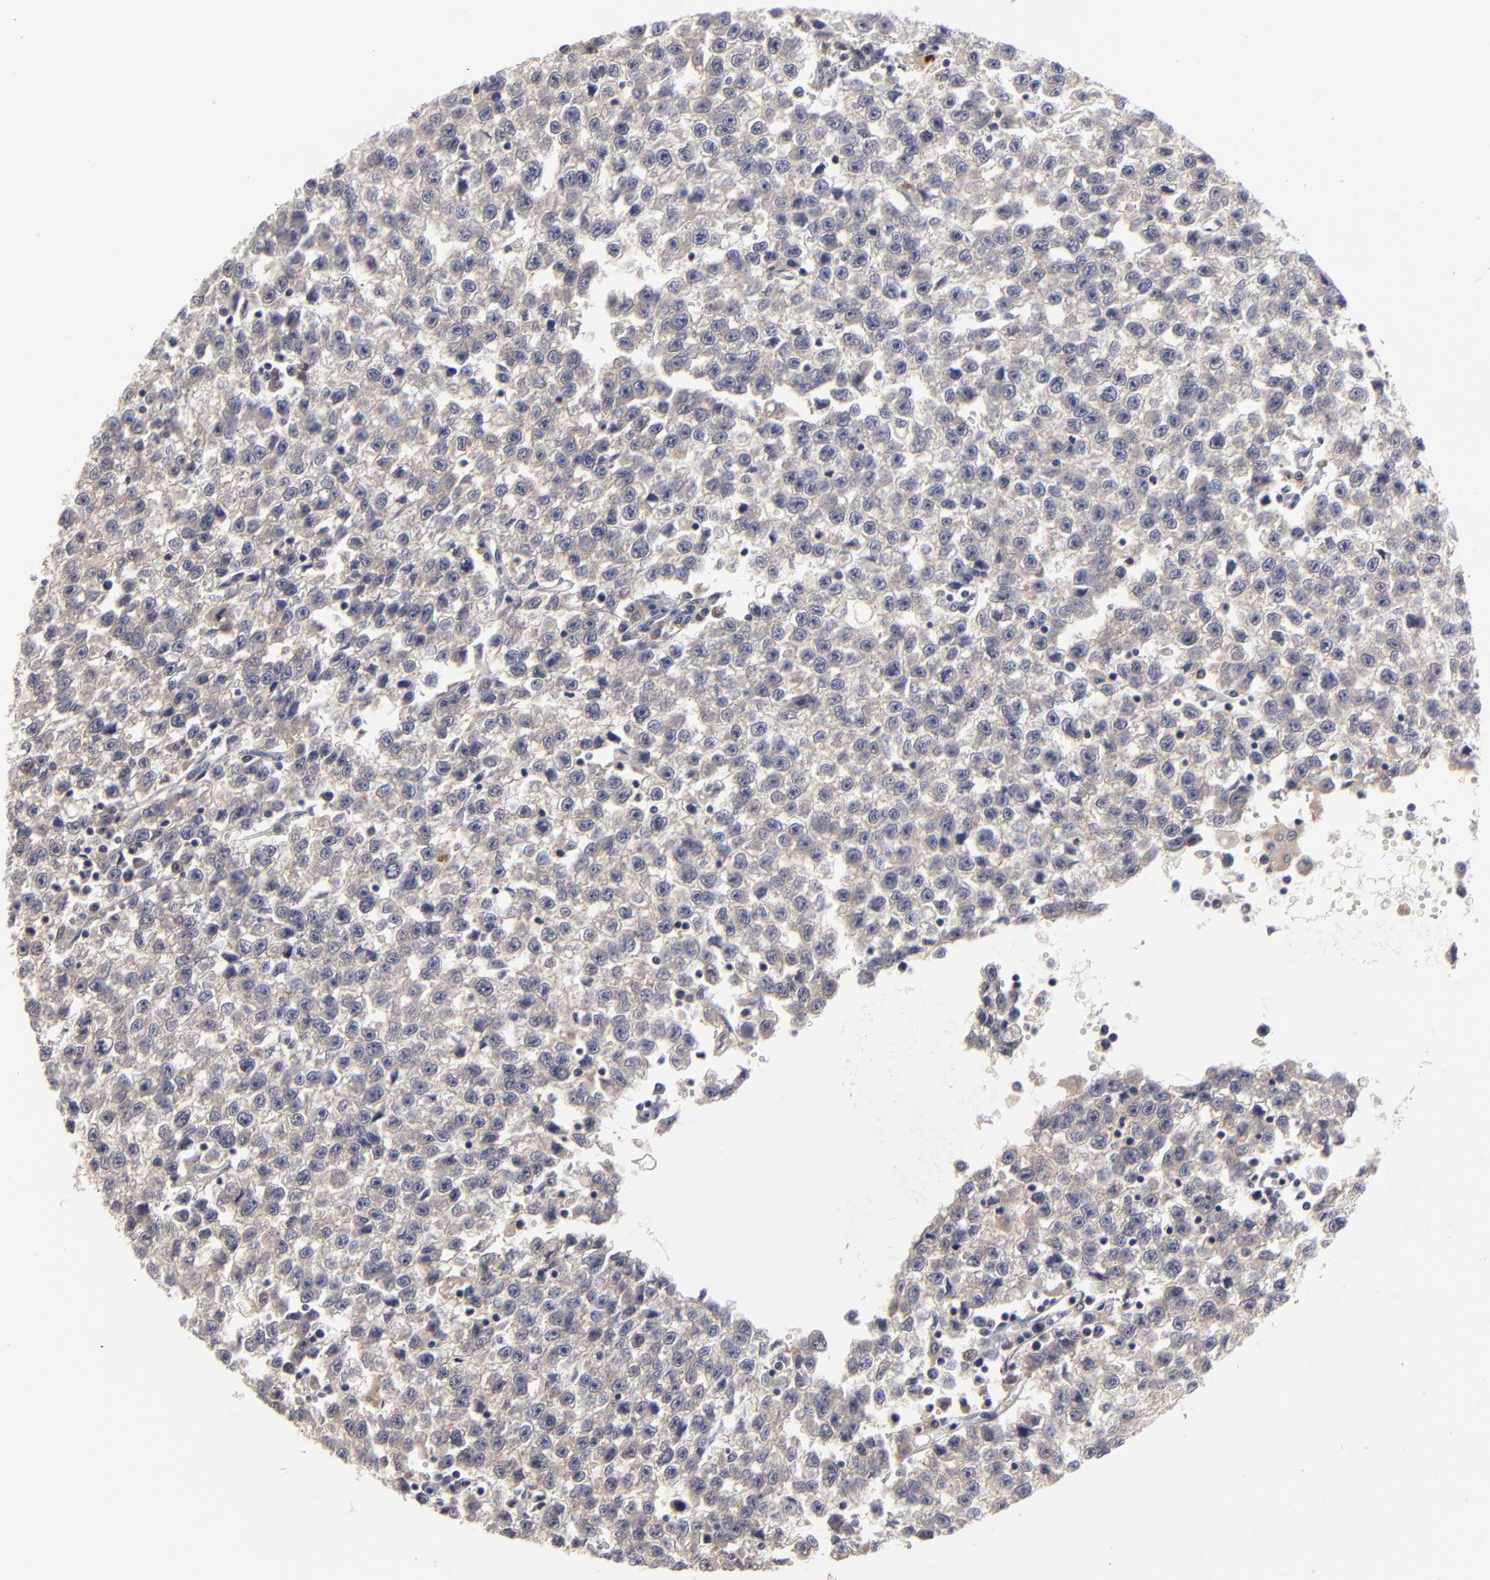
{"staining": {"intensity": "negative", "quantity": "none", "location": "none"}, "tissue": "testis cancer", "cell_type": "Tumor cells", "image_type": "cancer", "snomed": [{"axis": "morphology", "description": "Seminoma, NOS"}, {"axis": "topography", "description": "Testis"}], "caption": "Photomicrograph shows no protein staining in tumor cells of seminoma (testis) tissue.", "gene": "GPM6B", "patient": {"sex": "male", "age": 35}}